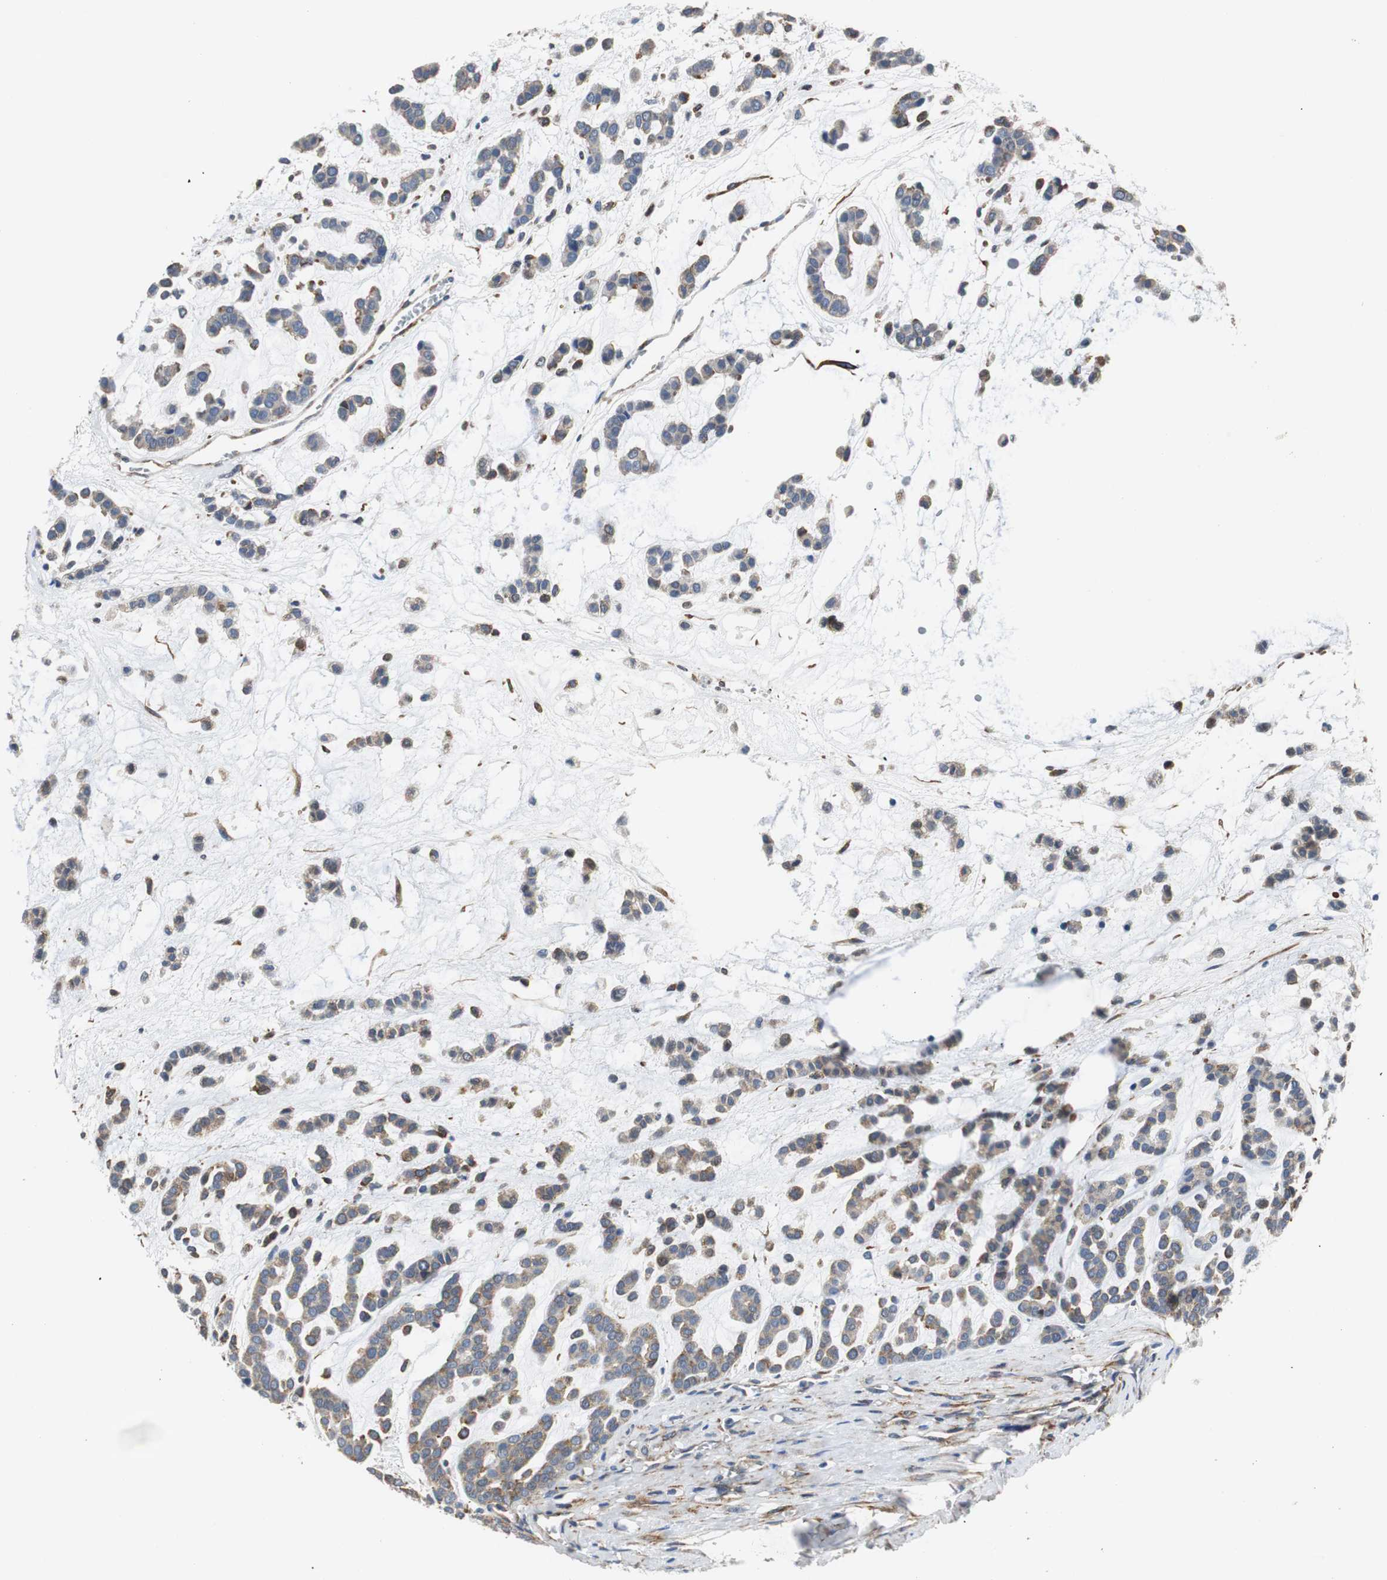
{"staining": {"intensity": "weak", "quantity": ">75%", "location": "cytoplasmic/membranous"}, "tissue": "head and neck cancer", "cell_type": "Tumor cells", "image_type": "cancer", "snomed": [{"axis": "morphology", "description": "Adenocarcinoma, NOS"}, {"axis": "morphology", "description": "Adenoma, NOS"}, {"axis": "topography", "description": "Head-Neck"}], "caption": "IHC histopathology image of head and neck cancer (adenocarcinoma) stained for a protein (brown), which displays low levels of weak cytoplasmic/membranous positivity in about >75% of tumor cells.", "gene": "ISCU", "patient": {"sex": "female", "age": 55}}